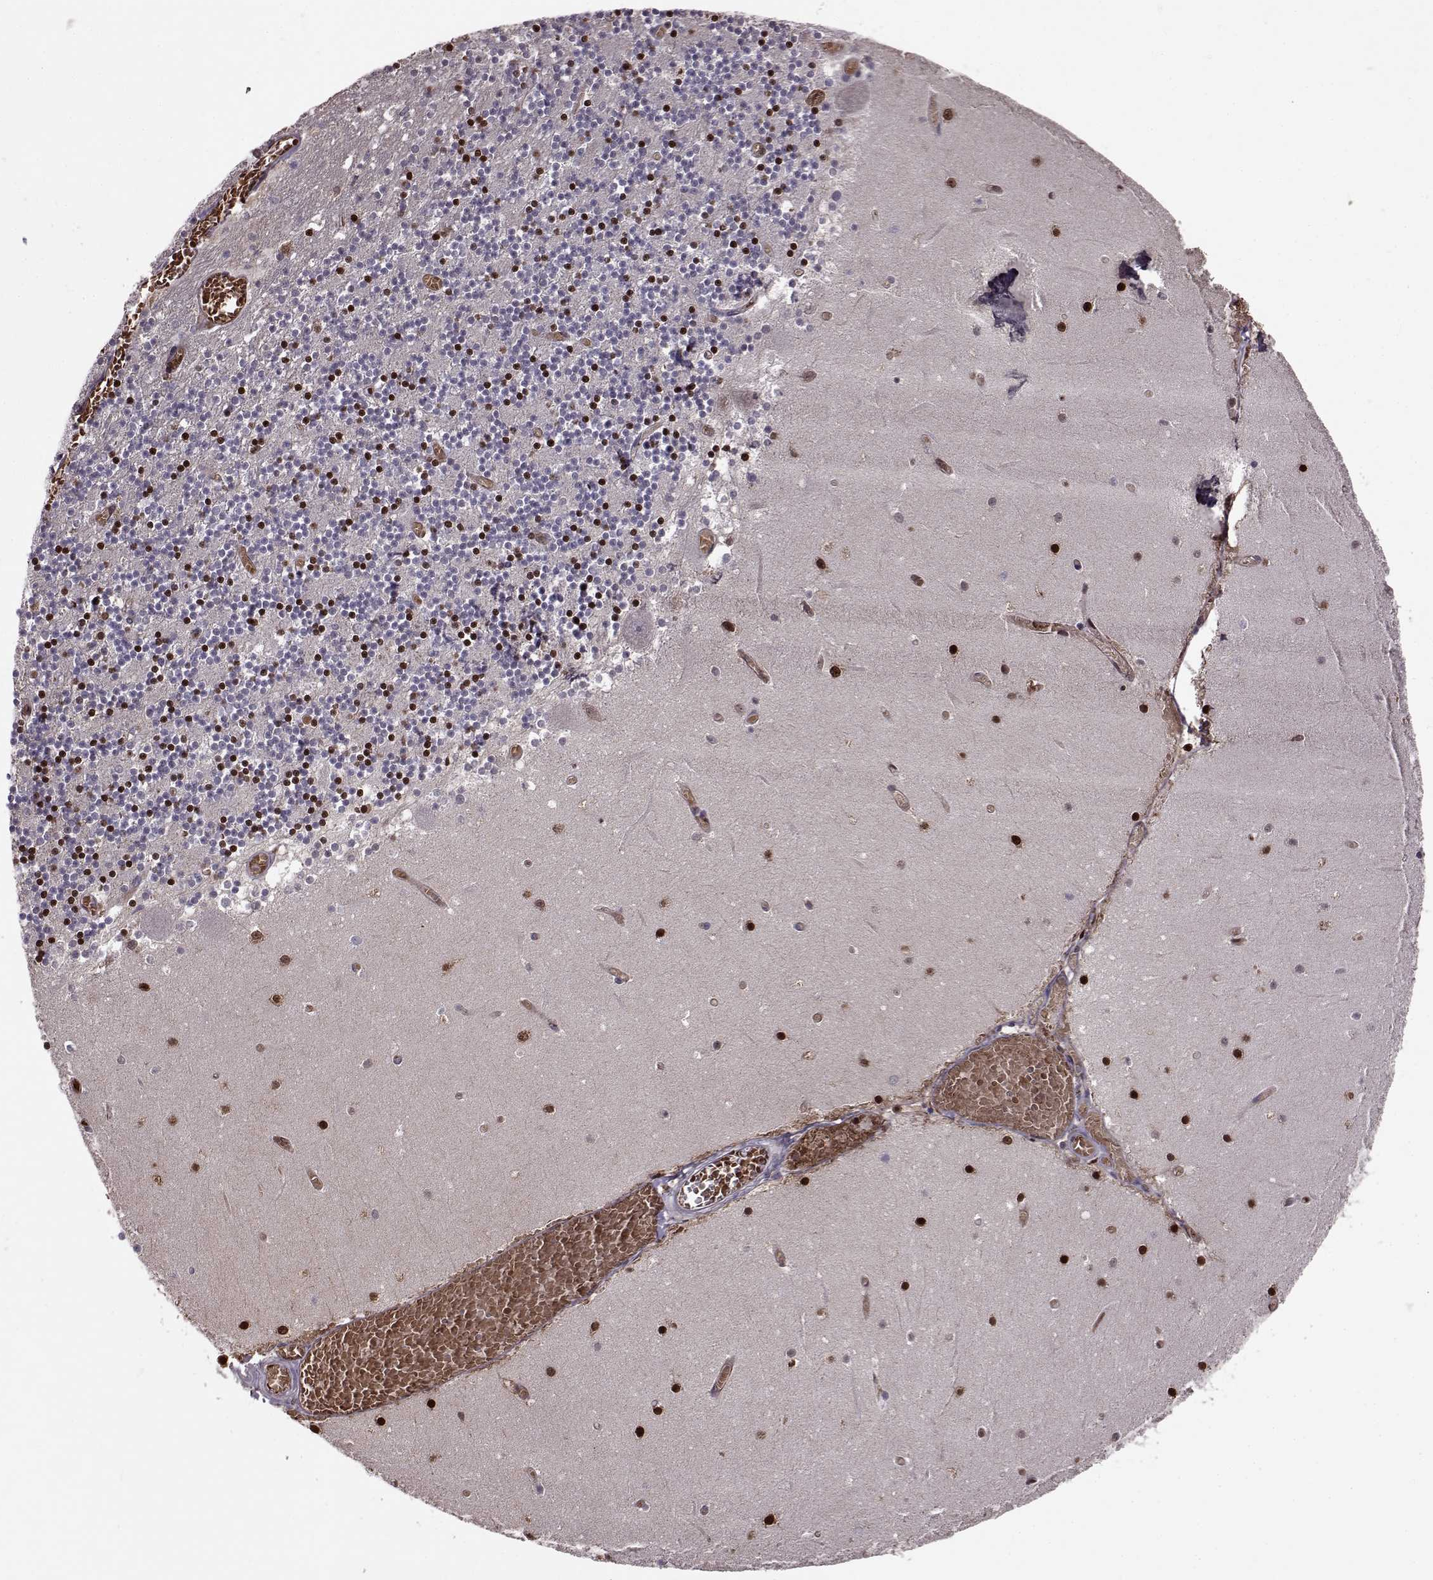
{"staining": {"intensity": "strong", "quantity": "<25%", "location": "nuclear"}, "tissue": "cerebellum", "cell_type": "Cells in granular layer", "image_type": "normal", "snomed": [{"axis": "morphology", "description": "Normal tissue, NOS"}, {"axis": "topography", "description": "Cerebellum"}], "caption": "Cells in granular layer reveal strong nuclear expression in about <25% of cells in normal cerebellum.", "gene": "PROP1", "patient": {"sex": "female", "age": 28}}